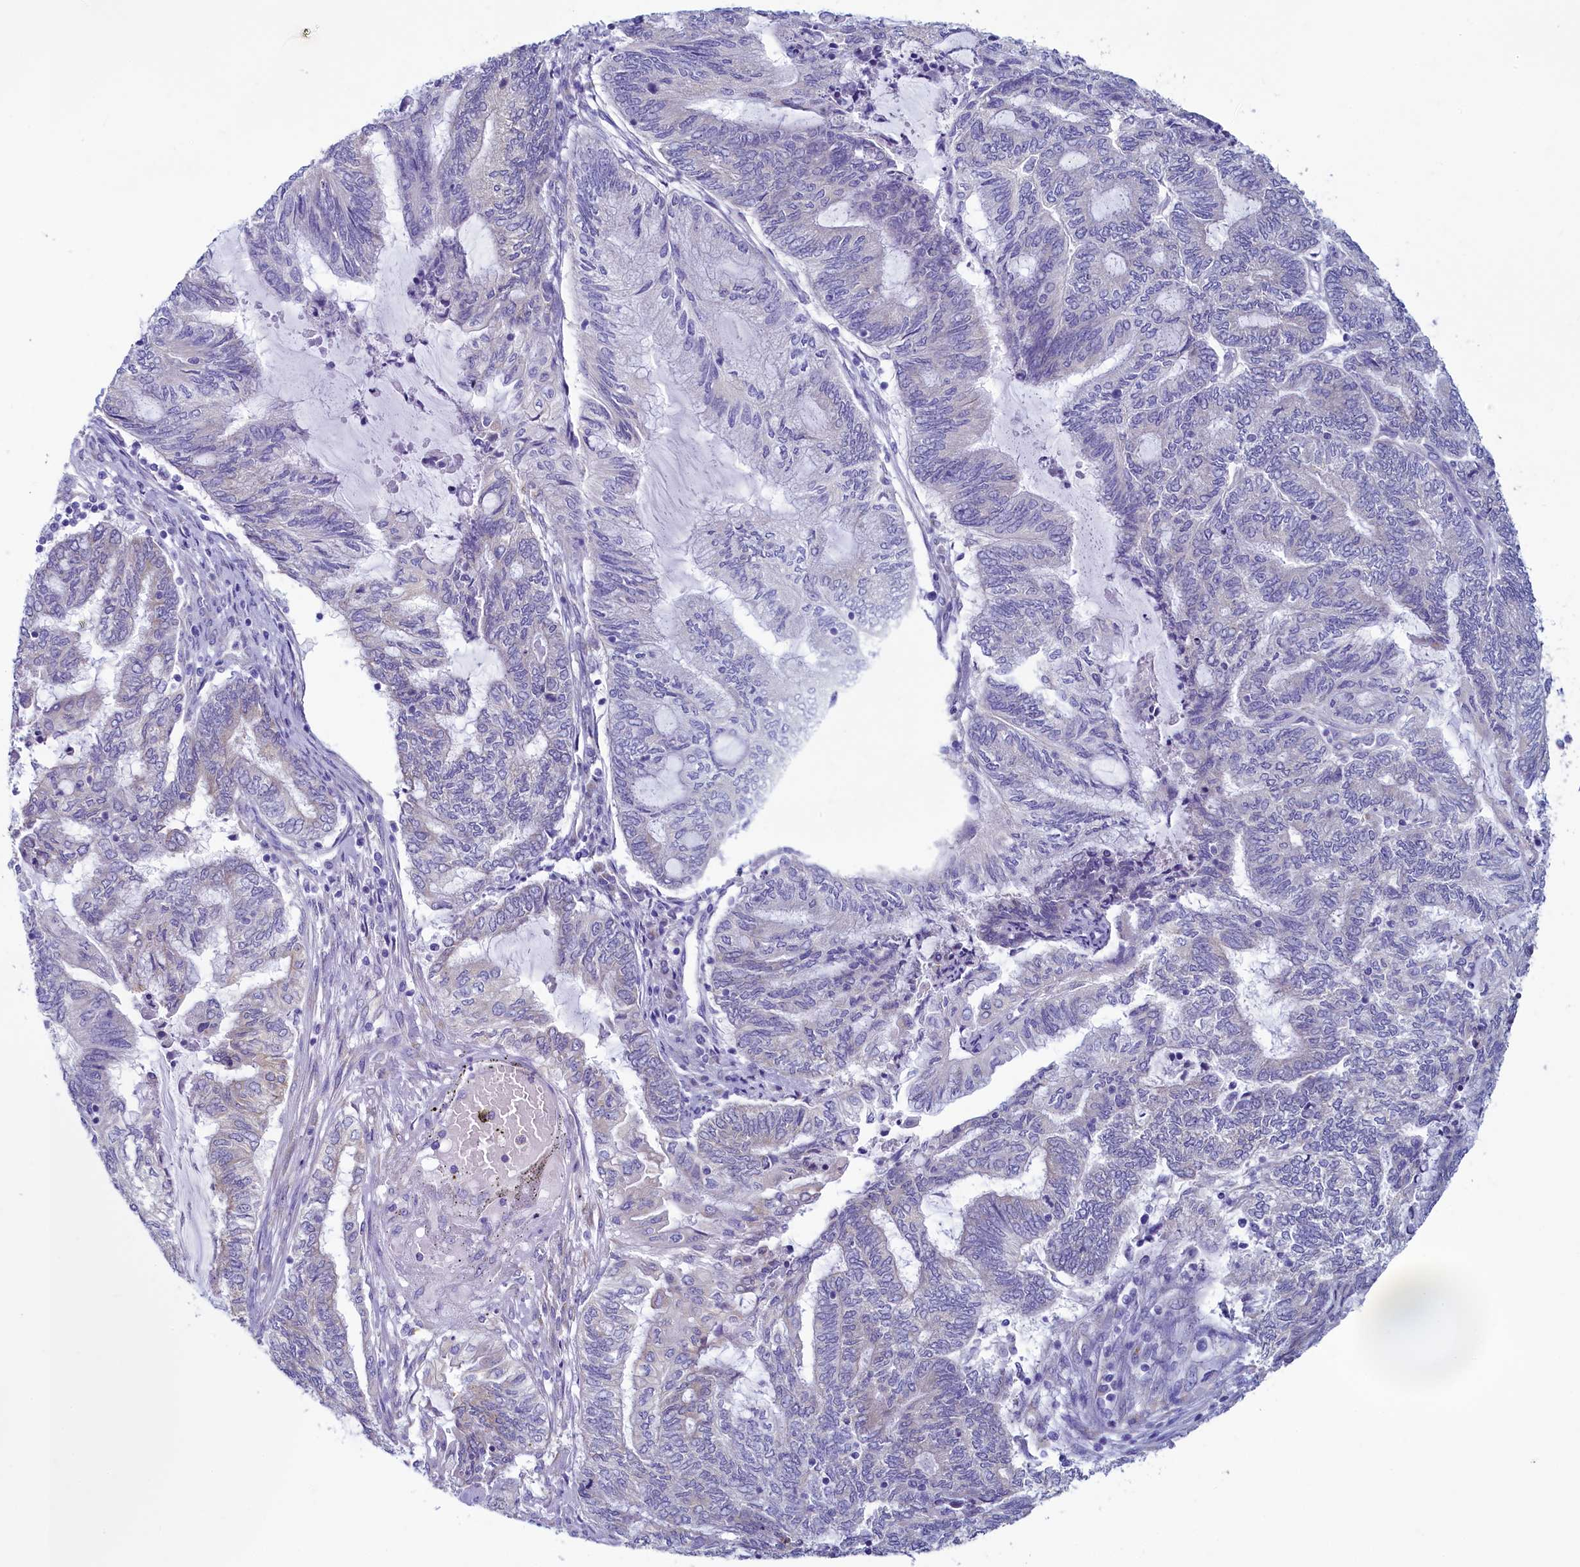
{"staining": {"intensity": "negative", "quantity": "none", "location": "none"}, "tissue": "endometrial cancer", "cell_type": "Tumor cells", "image_type": "cancer", "snomed": [{"axis": "morphology", "description": "Adenocarcinoma, NOS"}, {"axis": "topography", "description": "Uterus"}, {"axis": "topography", "description": "Endometrium"}], "caption": "DAB (3,3'-diaminobenzidine) immunohistochemical staining of endometrial adenocarcinoma exhibits no significant expression in tumor cells. The staining was performed using DAB to visualize the protein expression in brown, while the nuclei were stained in blue with hematoxylin (Magnification: 20x).", "gene": "SKA3", "patient": {"sex": "female", "age": 70}}